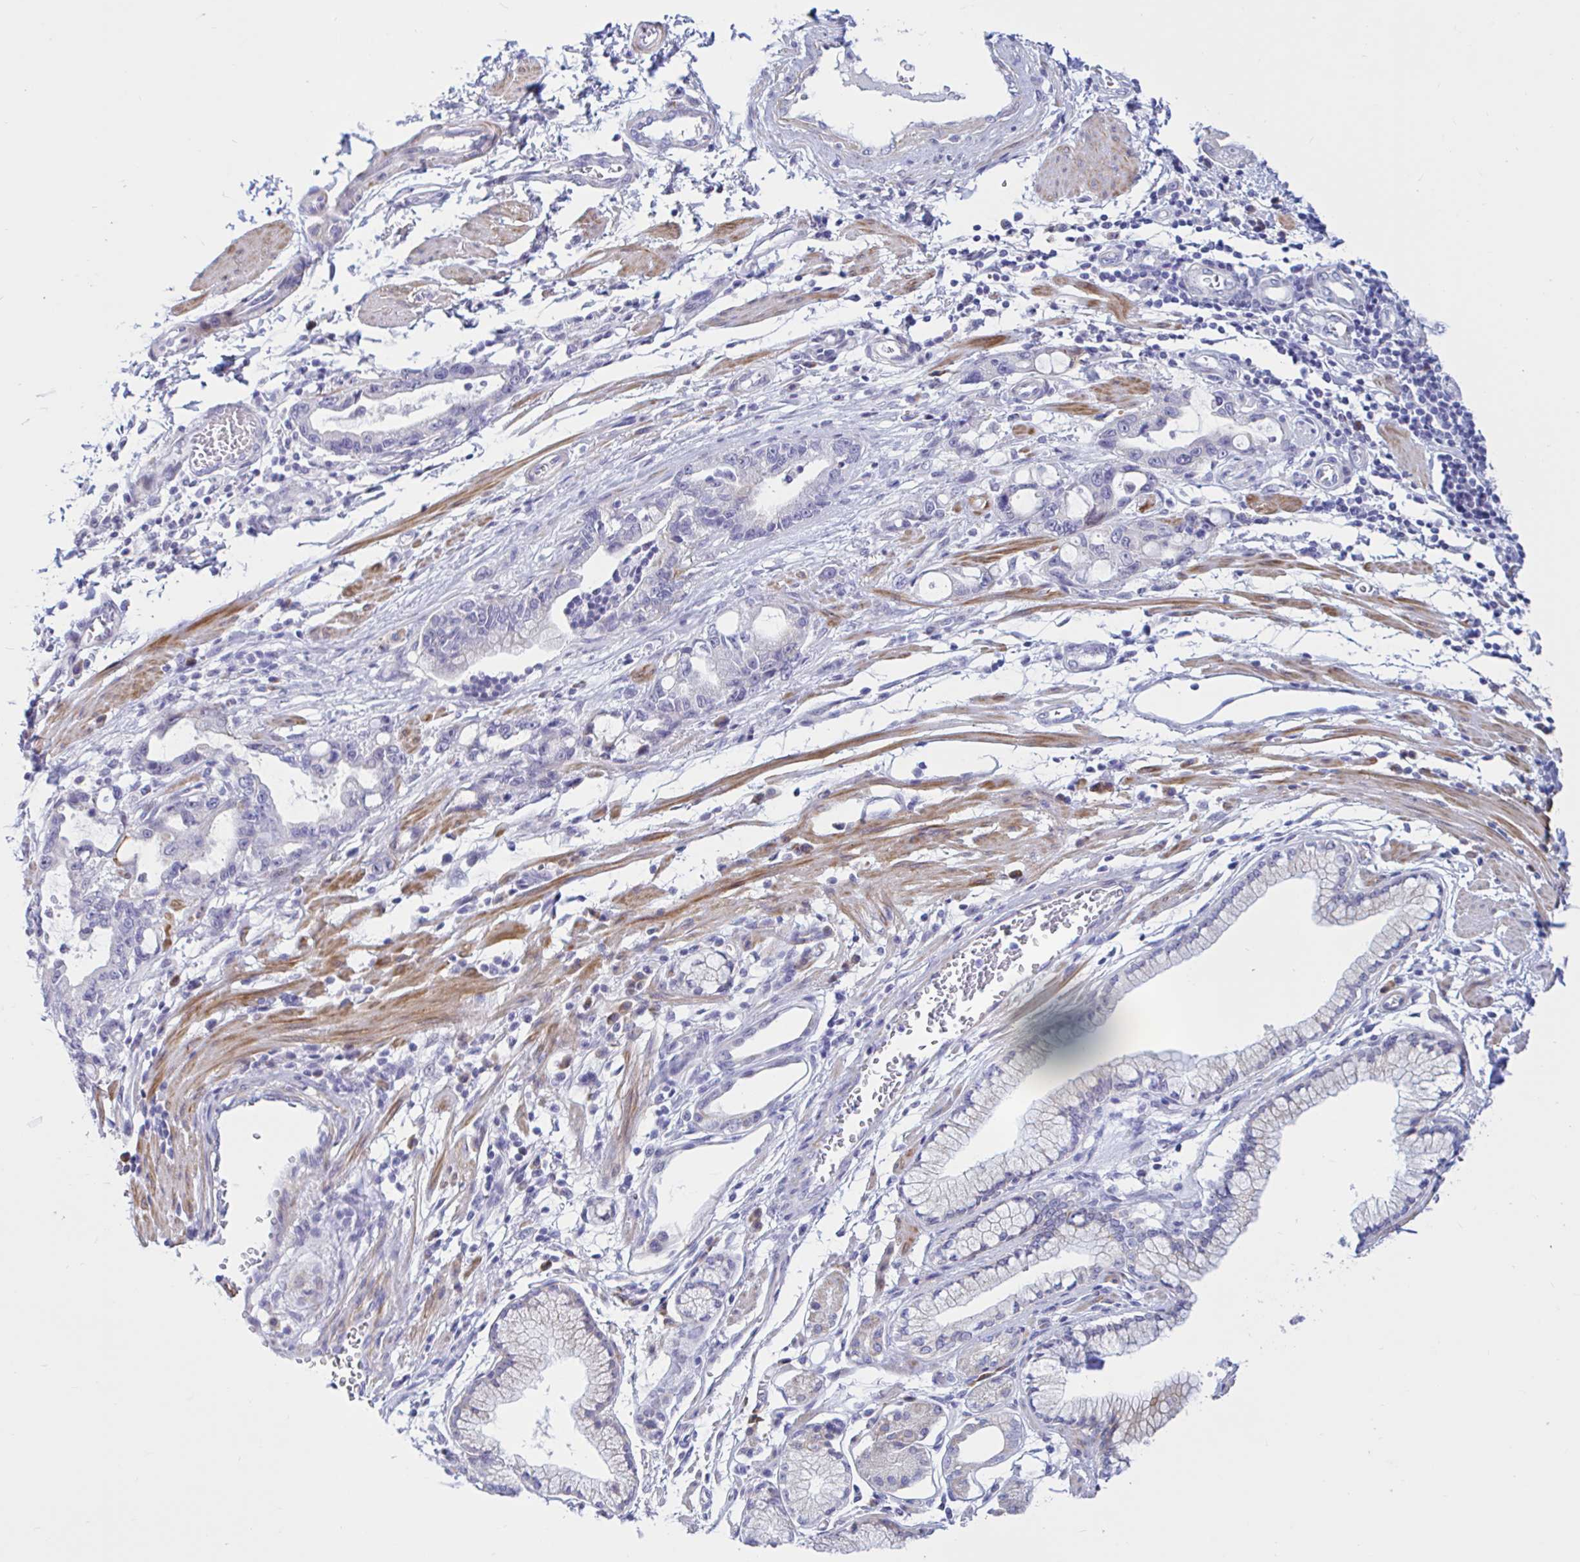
{"staining": {"intensity": "negative", "quantity": "none", "location": "none"}, "tissue": "stomach cancer", "cell_type": "Tumor cells", "image_type": "cancer", "snomed": [{"axis": "morphology", "description": "Adenocarcinoma, NOS"}, {"axis": "topography", "description": "Stomach"}], "caption": "Tumor cells are negative for protein expression in human stomach adenocarcinoma. (DAB IHC visualized using brightfield microscopy, high magnification).", "gene": "NBPF3", "patient": {"sex": "male", "age": 55}}